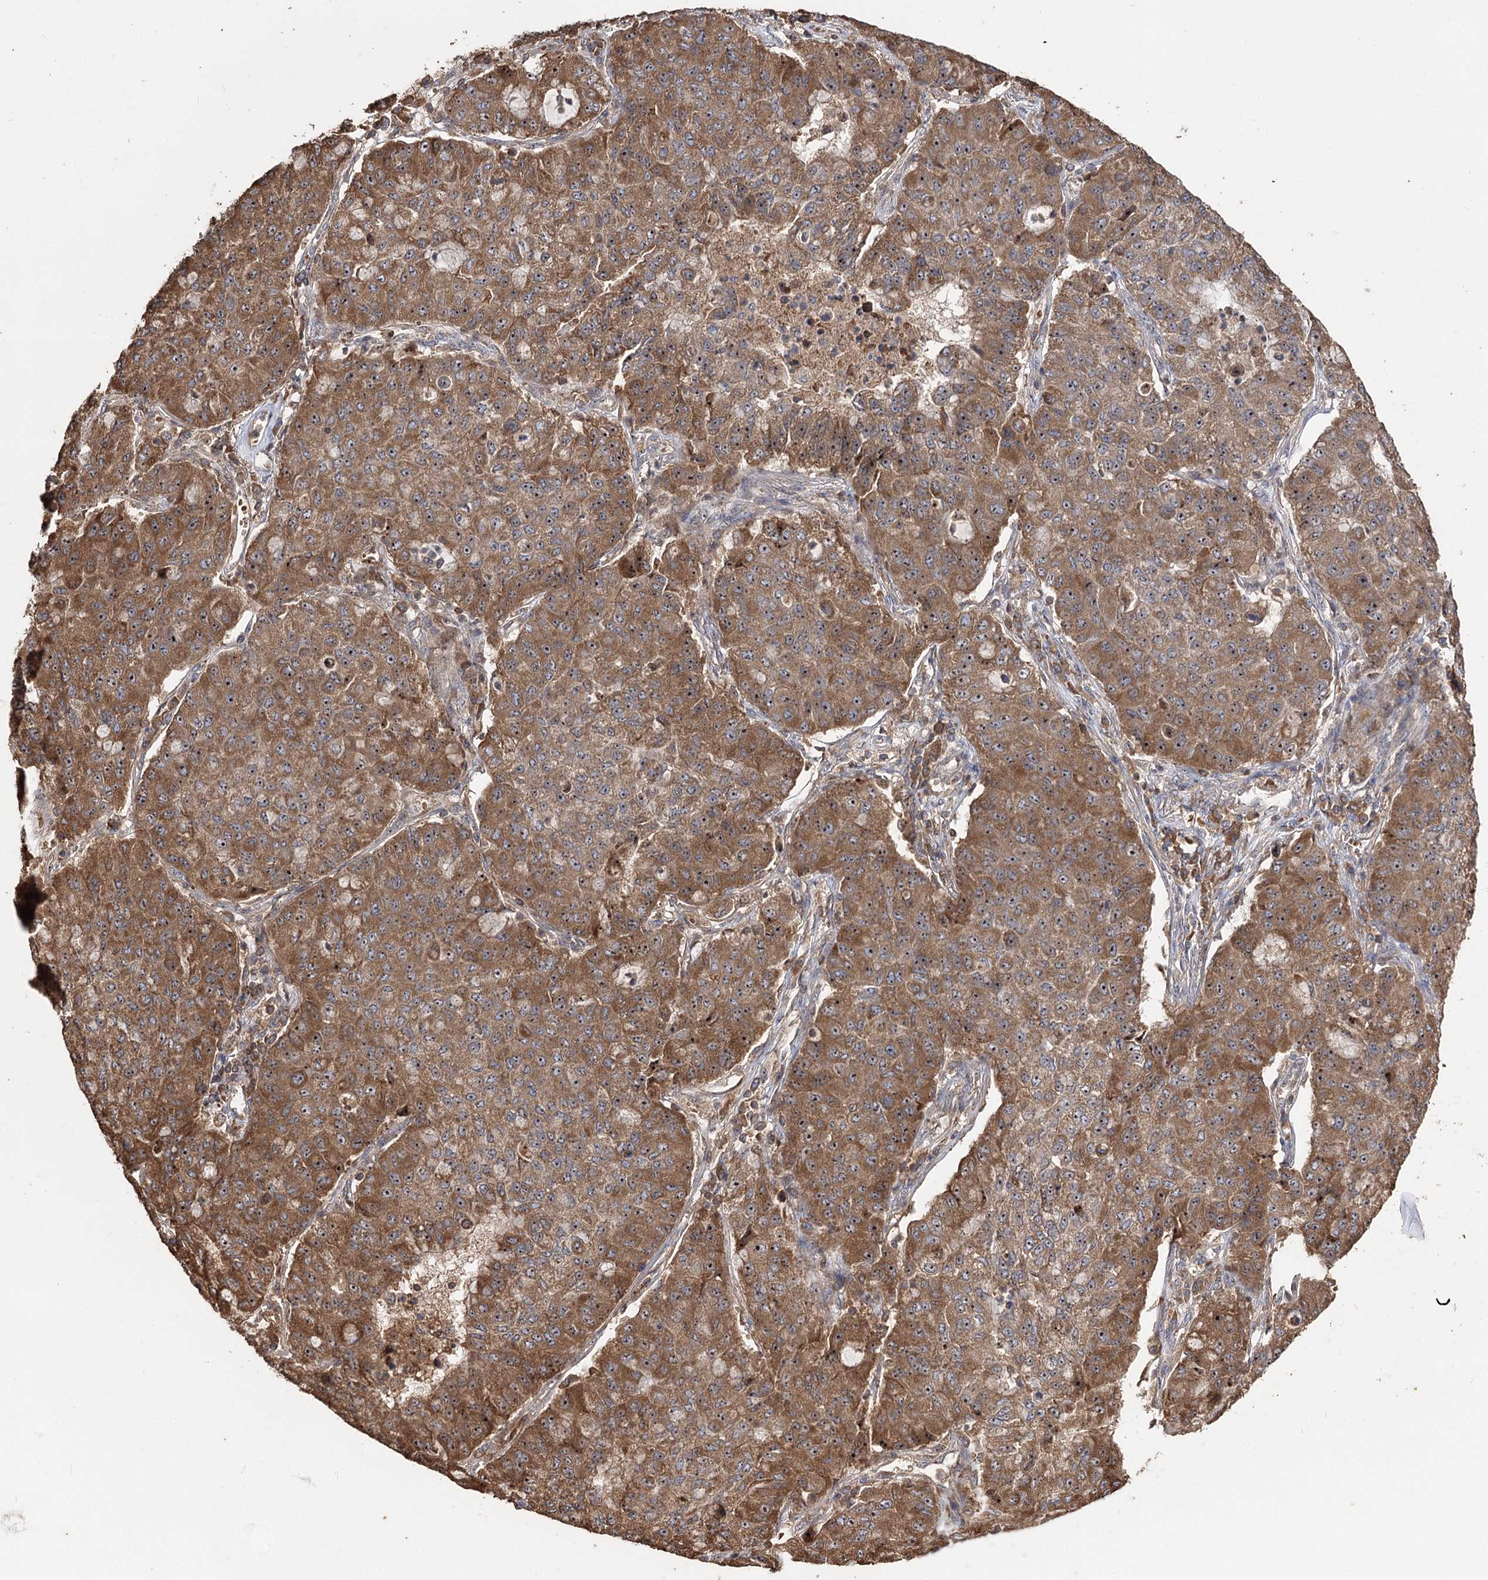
{"staining": {"intensity": "moderate", "quantity": ">75%", "location": "cytoplasmic/membranous,nuclear"}, "tissue": "lung cancer", "cell_type": "Tumor cells", "image_type": "cancer", "snomed": [{"axis": "morphology", "description": "Squamous cell carcinoma, NOS"}, {"axis": "topography", "description": "Lung"}], "caption": "Lung cancer tissue exhibits moderate cytoplasmic/membranous and nuclear expression in about >75% of tumor cells, visualized by immunohistochemistry. (Brightfield microscopy of DAB IHC at high magnification).", "gene": "FAM53B", "patient": {"sex": "male", "age": 74}}